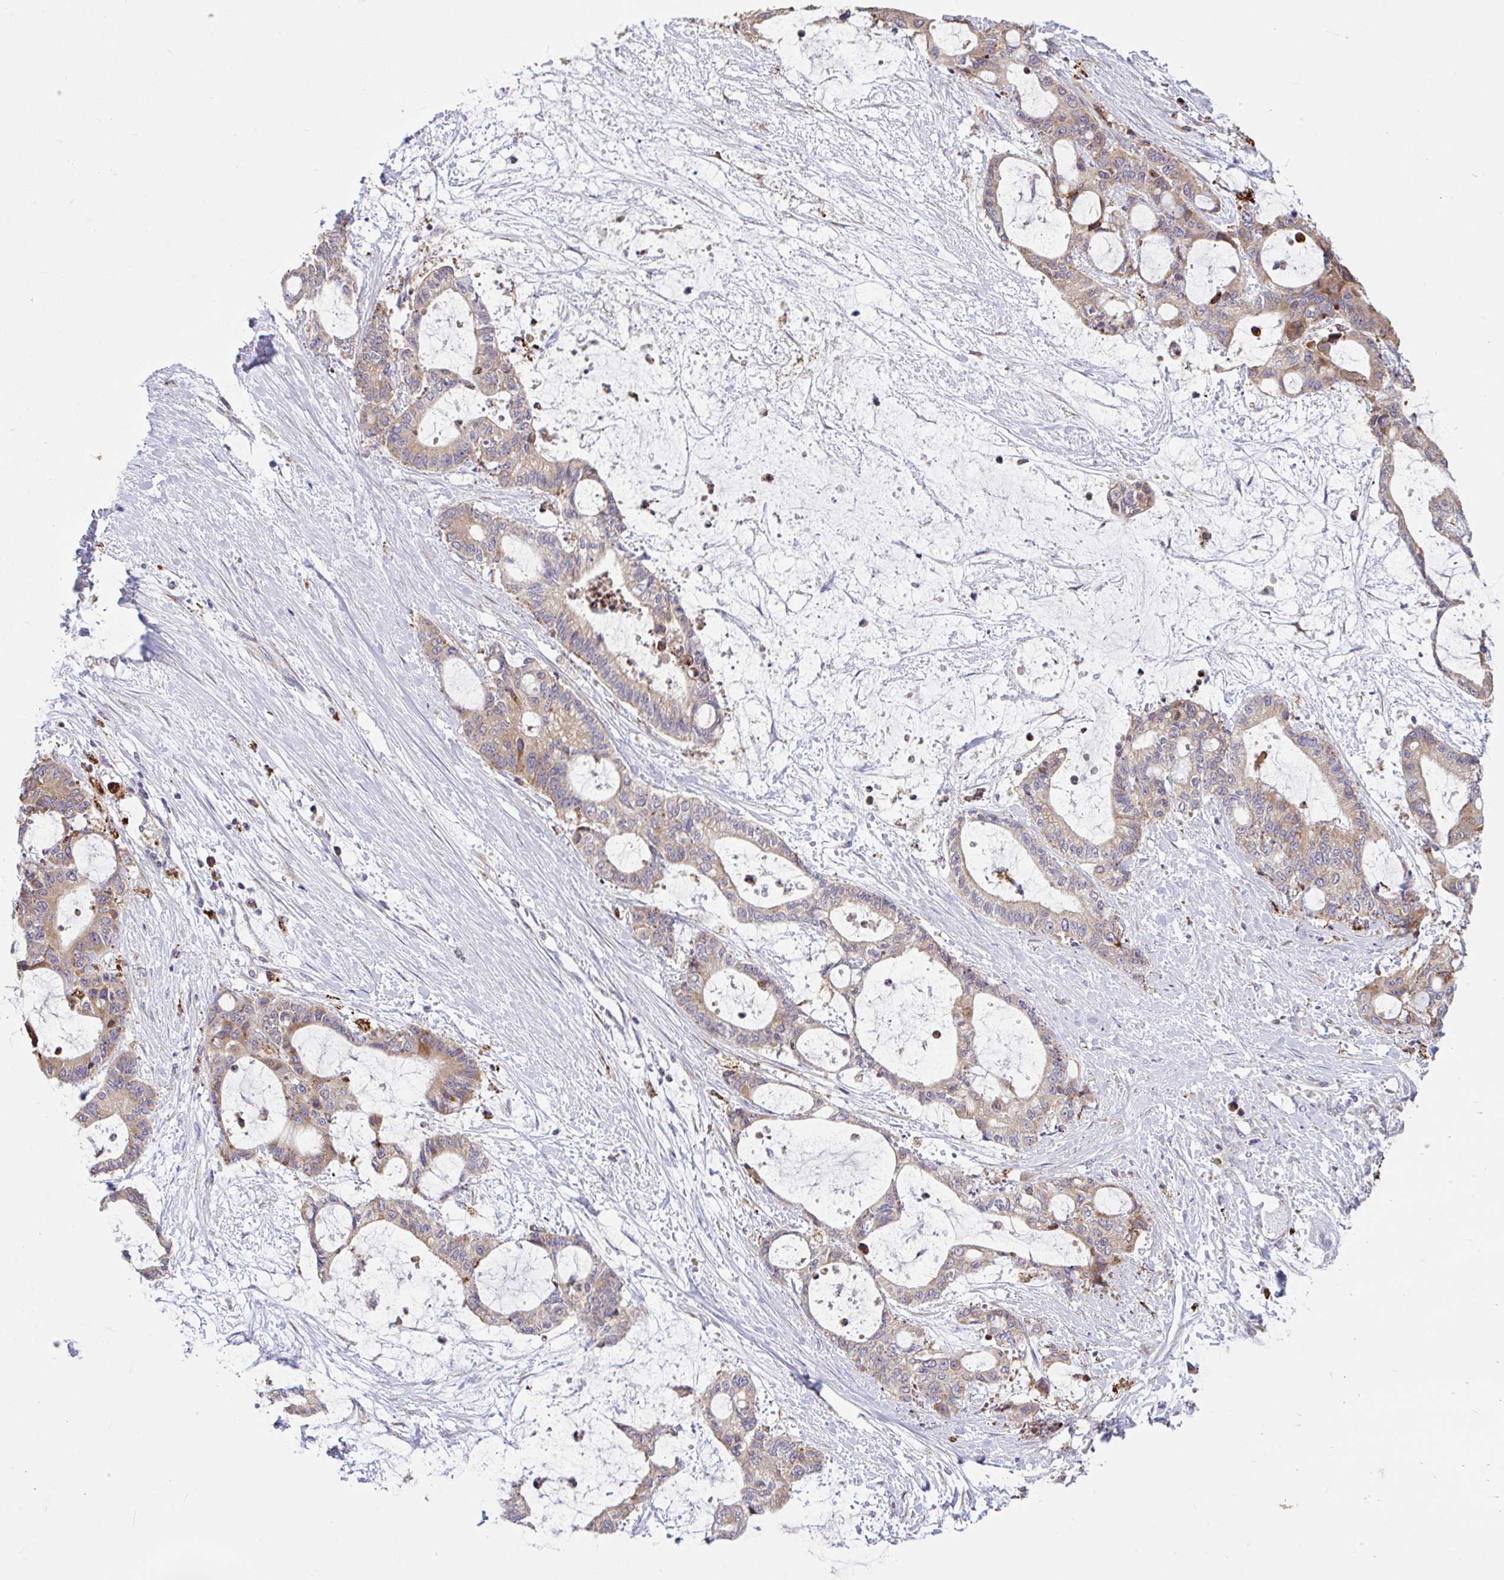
{"staining": {"intensity": "moderate", "quantity": ">75%", "location": "cytoplasmic/membranous"}, "tissue": "liver cancer", "cell_type": "Tumor cells", "image_type": "cancer", "snomed": [{"axis": "morphology", "description": "Normal tissue, NOS"}, {"axis": "morphology", "description": "Cholangiocarcinoma"}, {"axis": "topography", "description": "Liver"}, {"axis": "topography", "description": "Peripheral nerve tissue"}], "caption": "Brown immunohistochemical staining in human cholangiocarcinoma (liver) shows moderate cytoplasmic/membranous expression in approximately >75% of tumor cells.", "gene": "RALBP1", "patient": {"sex": "female", "age": 73}}